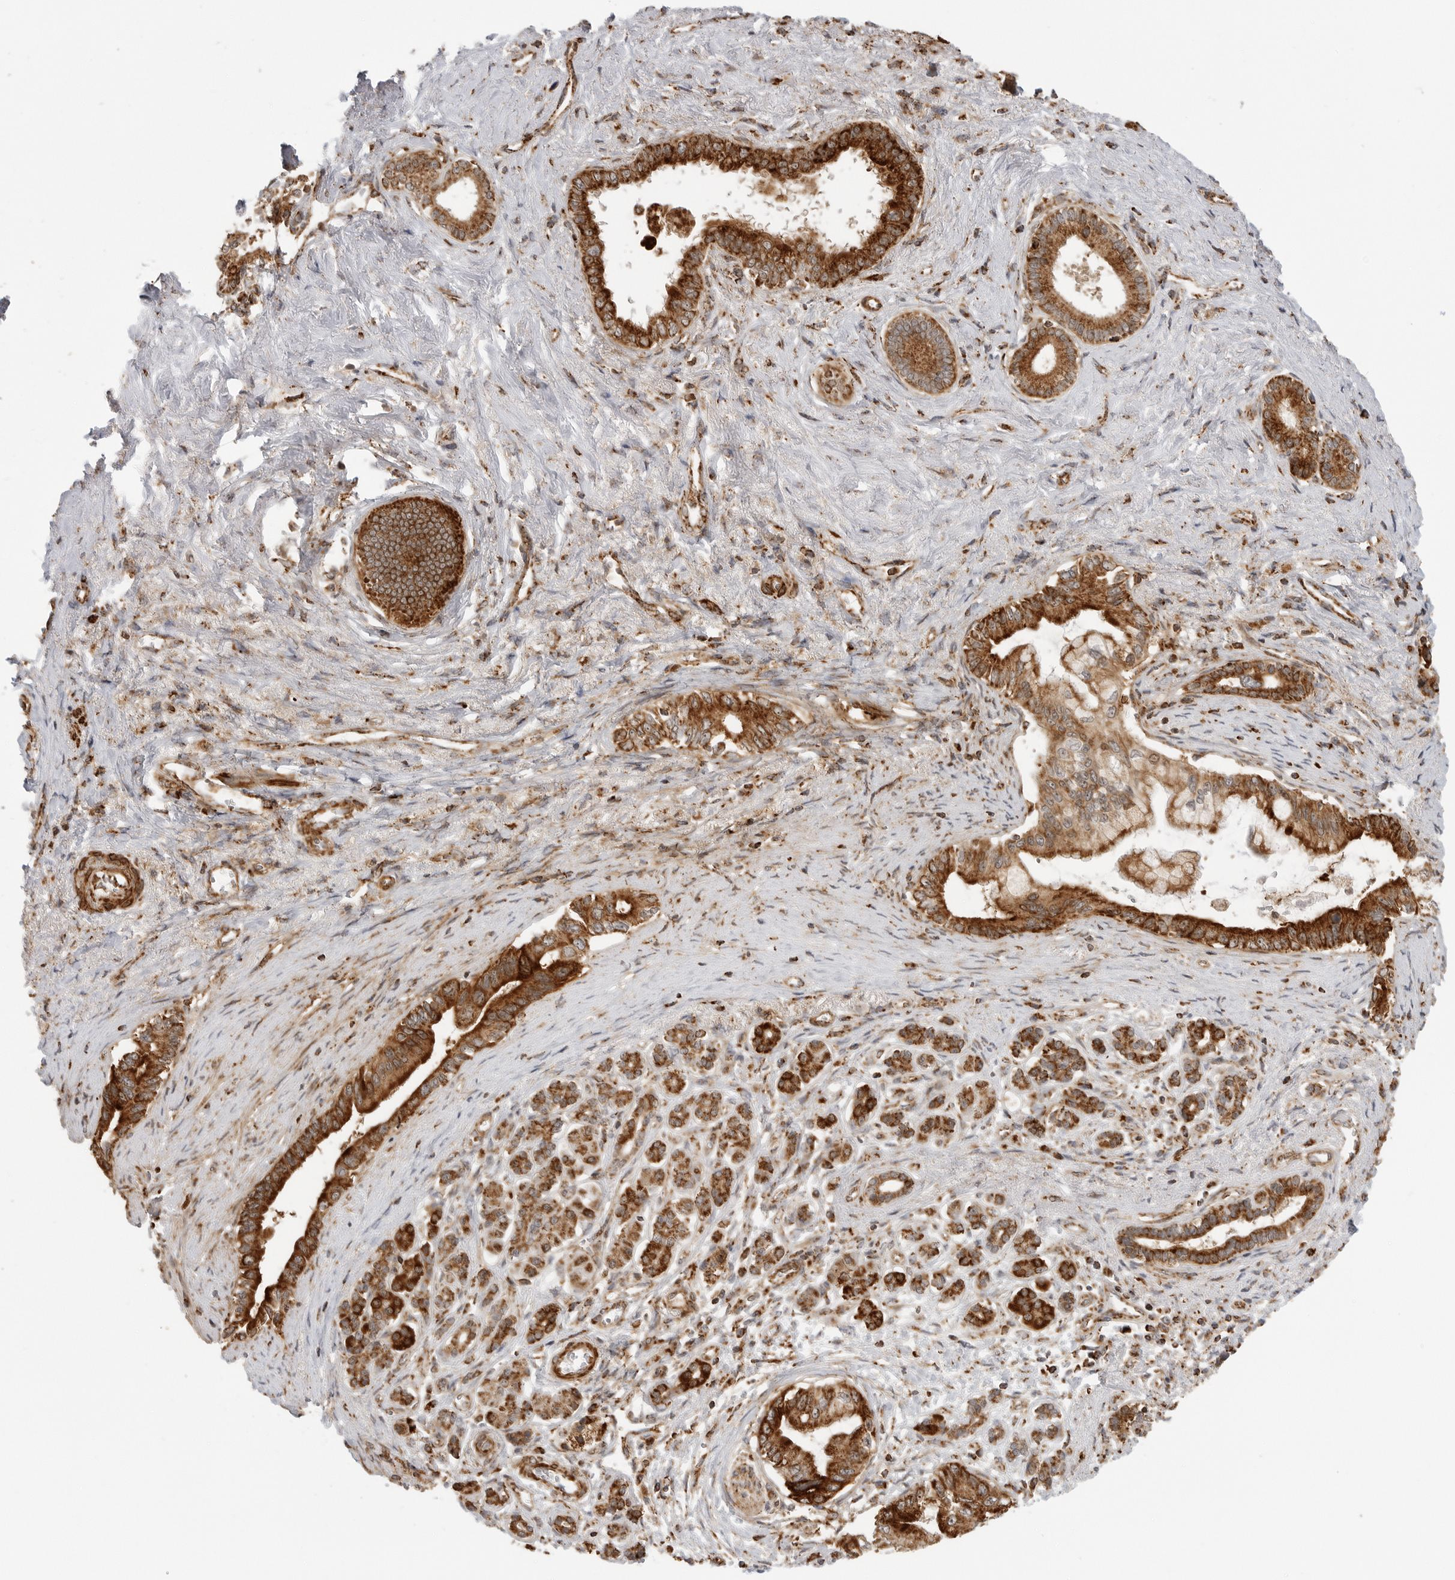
{"staining": {"intensity": "strong", "quantity": ">75%", "location": "cytoplasmic/membranous"}, "tissue": "pancreatic cancer", "cell_type": "Tumor cells", "image_type": "cancer", "snomed": [{"axis": "morphology", "description": "Adenocarcinoma, NOS"}, {"axis": "topography", "description": "Pancreas"}], "caption": "This micrograph exhibits IHC staining of human pancreatic cancer (adenocarcinoma), with high strong cytoplasmic/membranous expression in approximately >75% of tumor cells.", "gene": "BMP2K", "patient": {"sex": "male", "age": 78}}